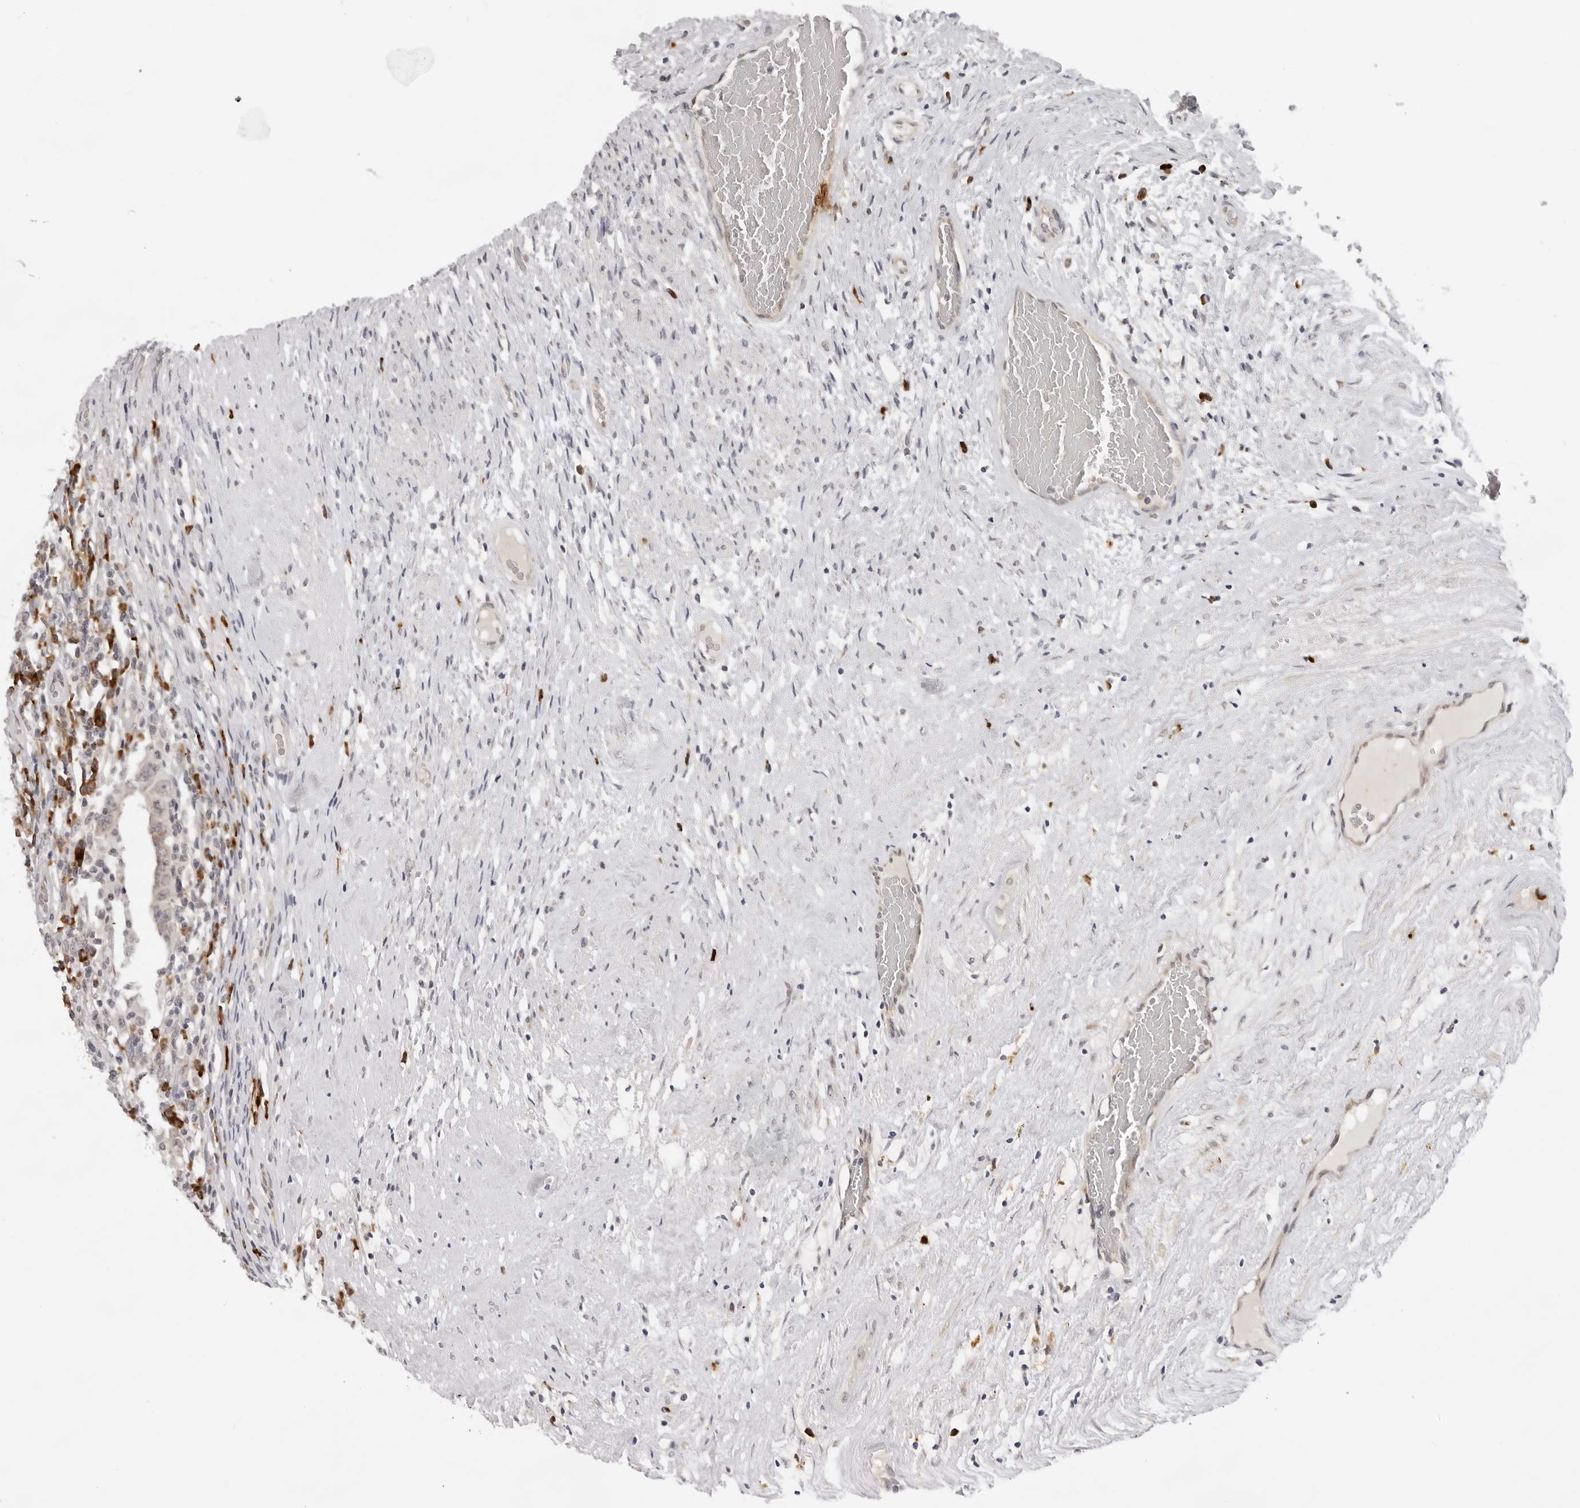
{"staining": {"intensity": "weak", "quantity": "<25%", "location": "cytoplasmic/membranous"}, "tissue": "testis cancer", "cell_type": "Tumor cells", "image_type": "cancer", "snomed": [{"axis": "morphology", "description": "Carcinoma, Embryonal, NOS"}, {"axis": "topography", "description": "Testis"}], "caption": "IHC micrograph of testis cancer (embryonal carcinoma) stained for a protein (brown), which exhibits no staining in tumor cells.", "gene": "IL17RA", "patient": {"sex": "male", "age": 26}}